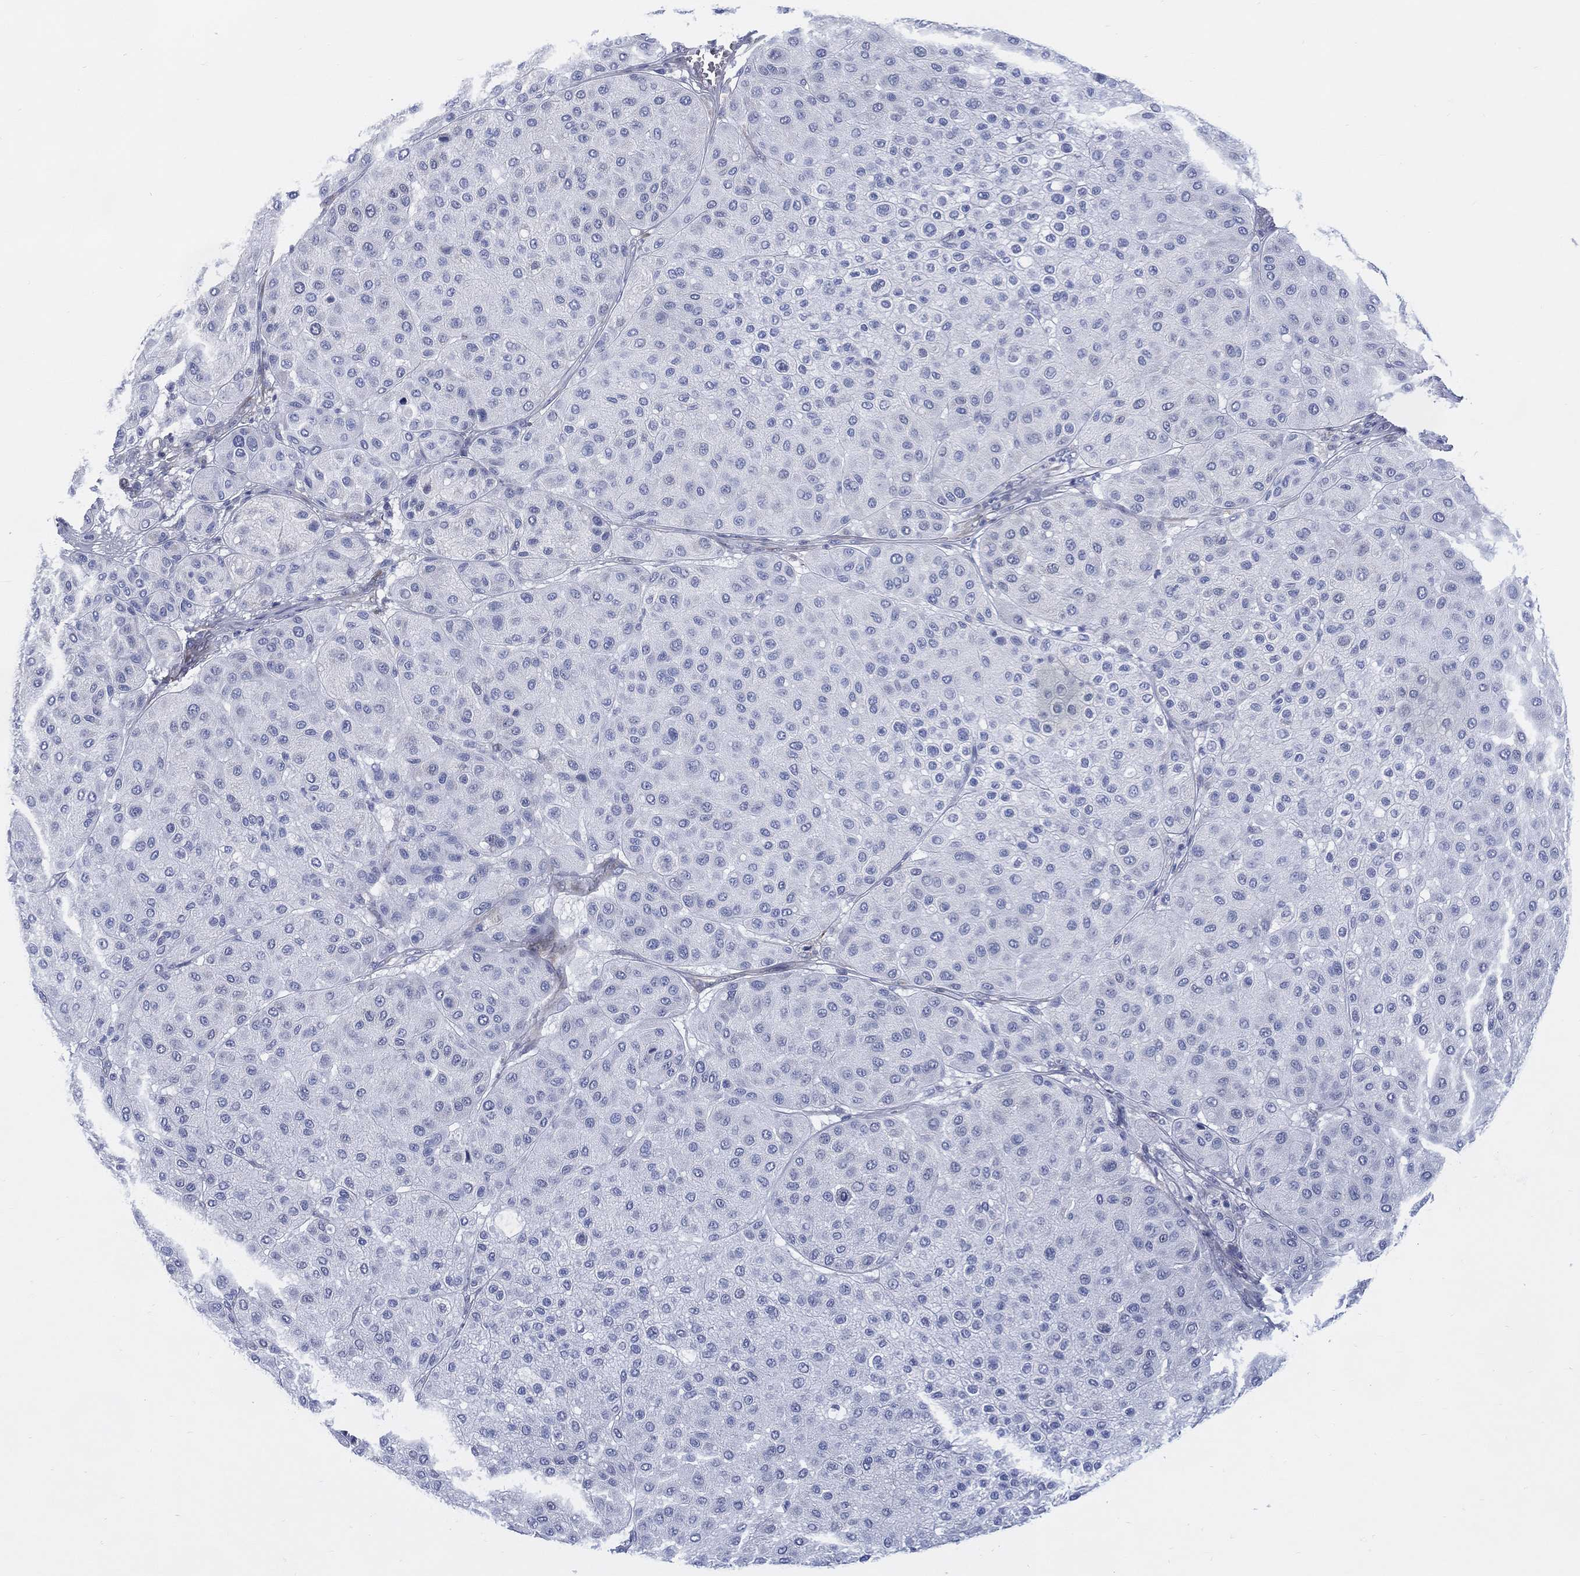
{"staining": {"intensity": "negative", "quantity": "none", "location": "none"}, "tissue": "melanoma", "cell_type": "Tumor cells", "image_type": "cancer", "snomed": [{"axis": "morphology", "description": "Malignant melanoma, Metastatic site"}, {"axis": "topography", "description": "Smooth muscle"}], "caption": "IHC histopathology image of human malignant melanoma (metastatic site) stained for a protein (brown), which exhibits no positivity in tumor cells. Brightfield microscopy of immunohistochemistry stained with DAB (3,3'-diaminobenzidine) (brown) and hematoxylin (blue), captured at high magnification.", "gene": "DDI1", "patient": {"sex": "male", "age": 41}}